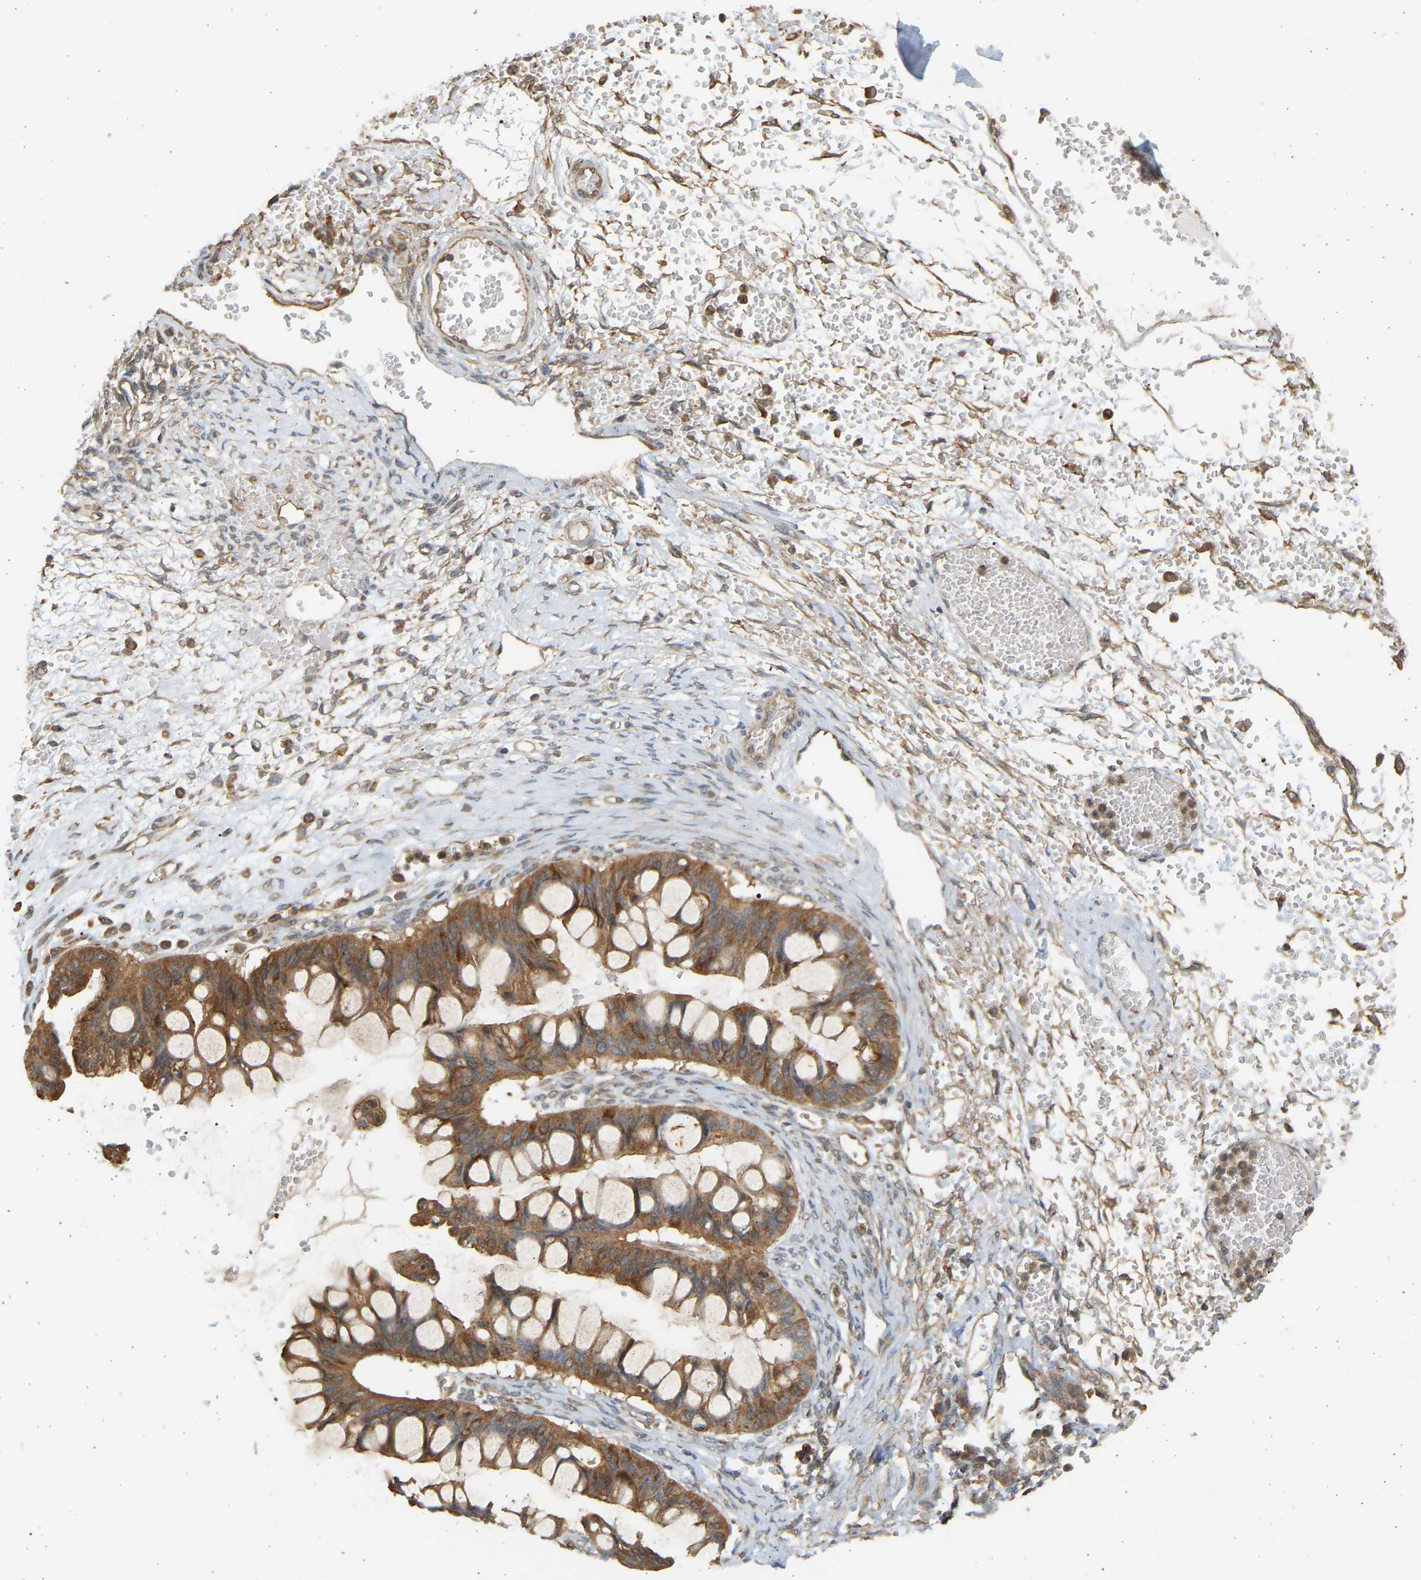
{"staining": {"intensity": "moderate", "quantity": ">75%", "location": "cytoplasmic/membranous"}, "tissue": "ovarian cancer", "cell_type": "Tumor cells", "image_type": "cancer", "snomed": [{"axis": "morphology", "description": "Cystadenocarcinoma, mucinous, NOS"}, {"axis": "topography", "description": "Ovary"}], "caption": "Ovarian mucinous cystadenocarcinoma stained for a protein (brown) exhibits moderate cytoplasmic/membranous positive expression in approximately >75% of tumor cells.", "gene": "B4GALT6", "patient": {"sex": "female", "age": 73}}